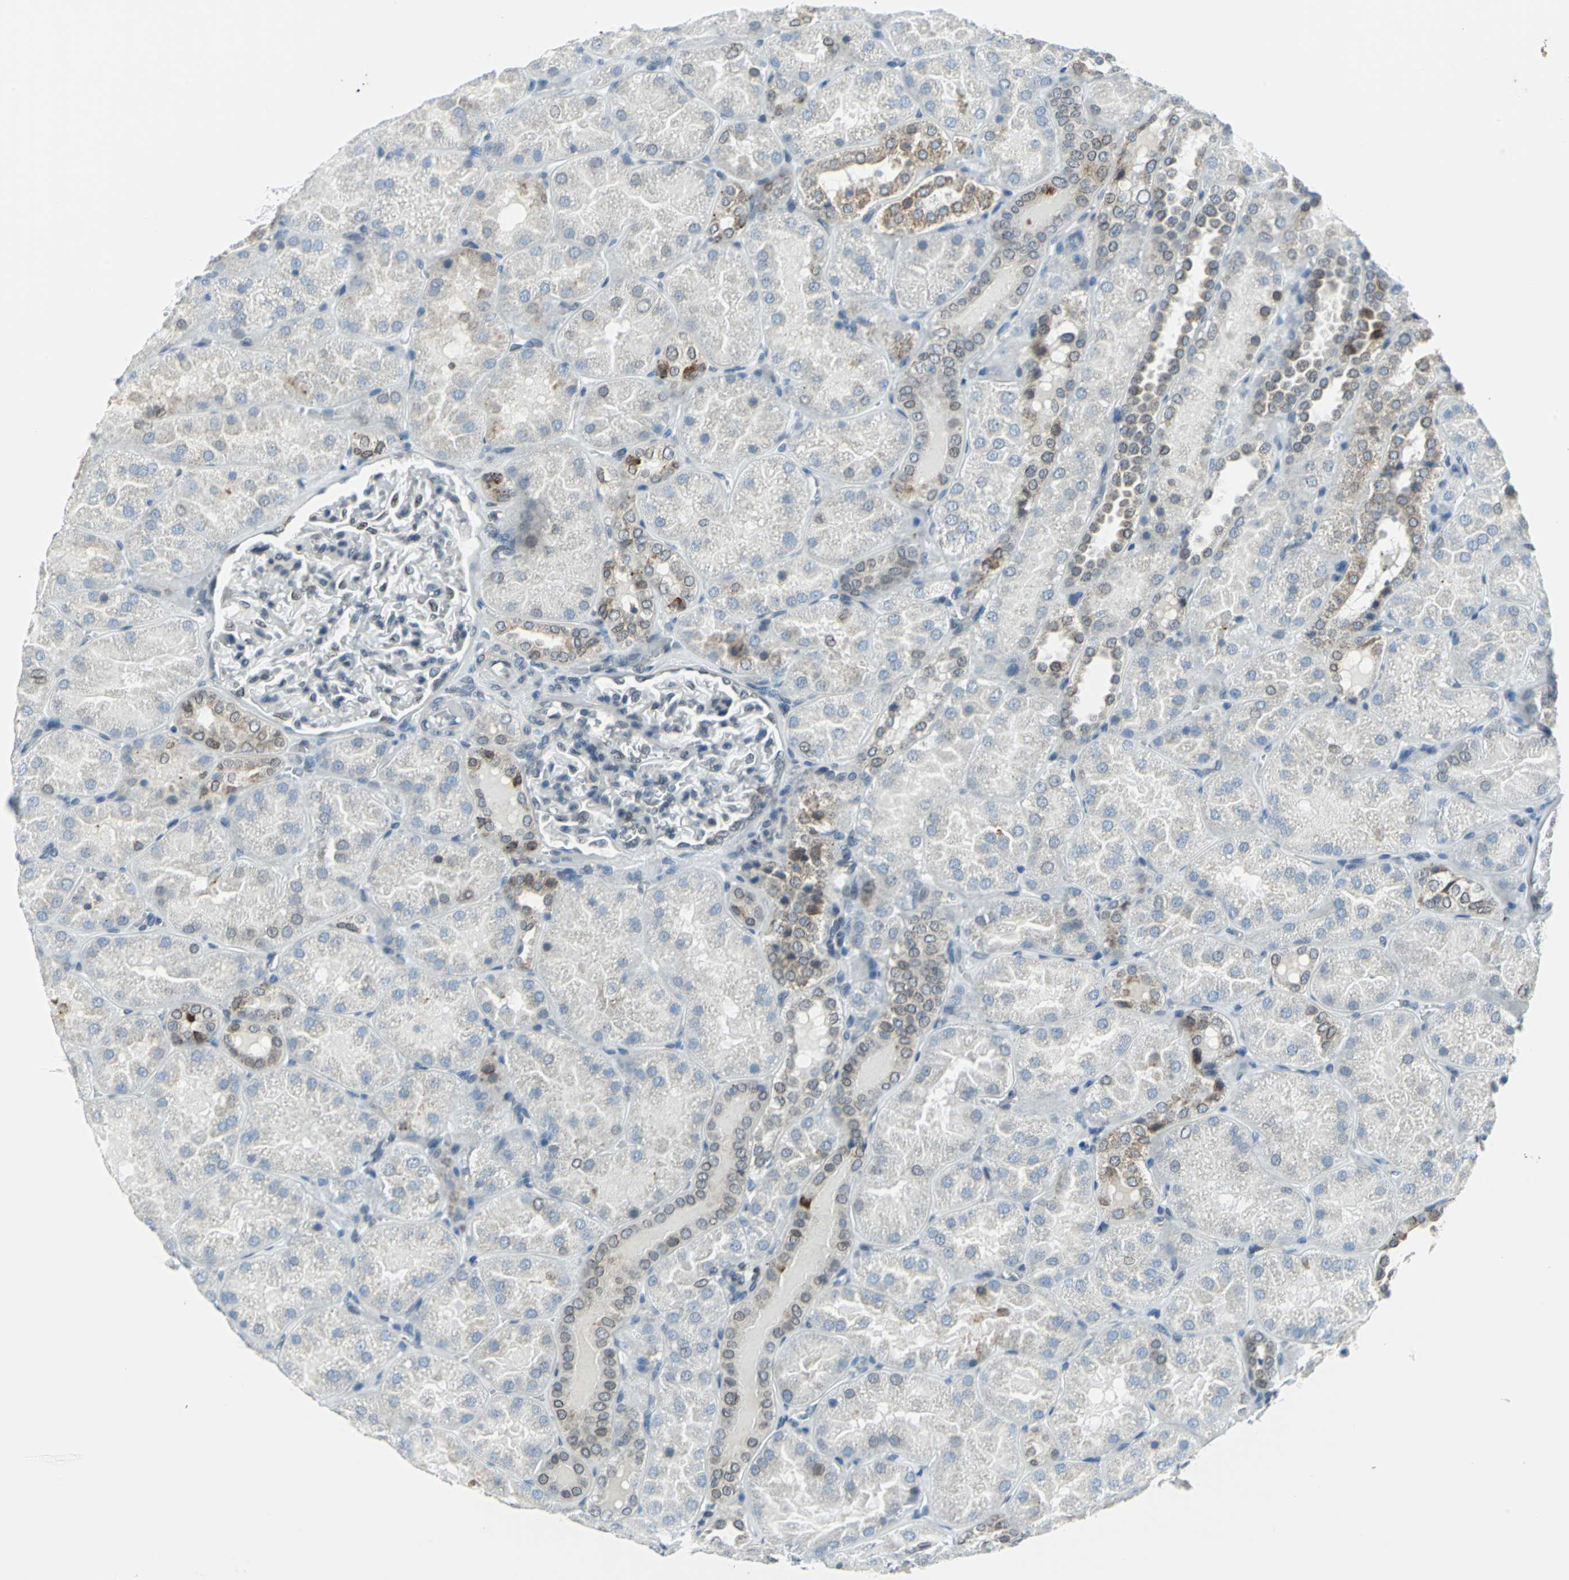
{"staining": {"intensity": "negative", "quantity": "none", "location": "none"}, "tissue": "kidney", "cell_type": "Cells in glomeruli", "image_type": "normal", "snomed": [{"axis": "morphology", "description": "Normal tissue, NOS"}, {"axis": "topography", "description": "Kidney"}], "caption": "Unremarkable kidney was stained to show a protein in brown. There is no significant staining in cells in glomeruli. The staining was performed using DAB to visualize the protein expression in brown, while the nuclei were stained in blue with hematoxylin (Magnification: 20x).", "gene": "SNUPN", "patient": {"sex": "male", "age": 28}}